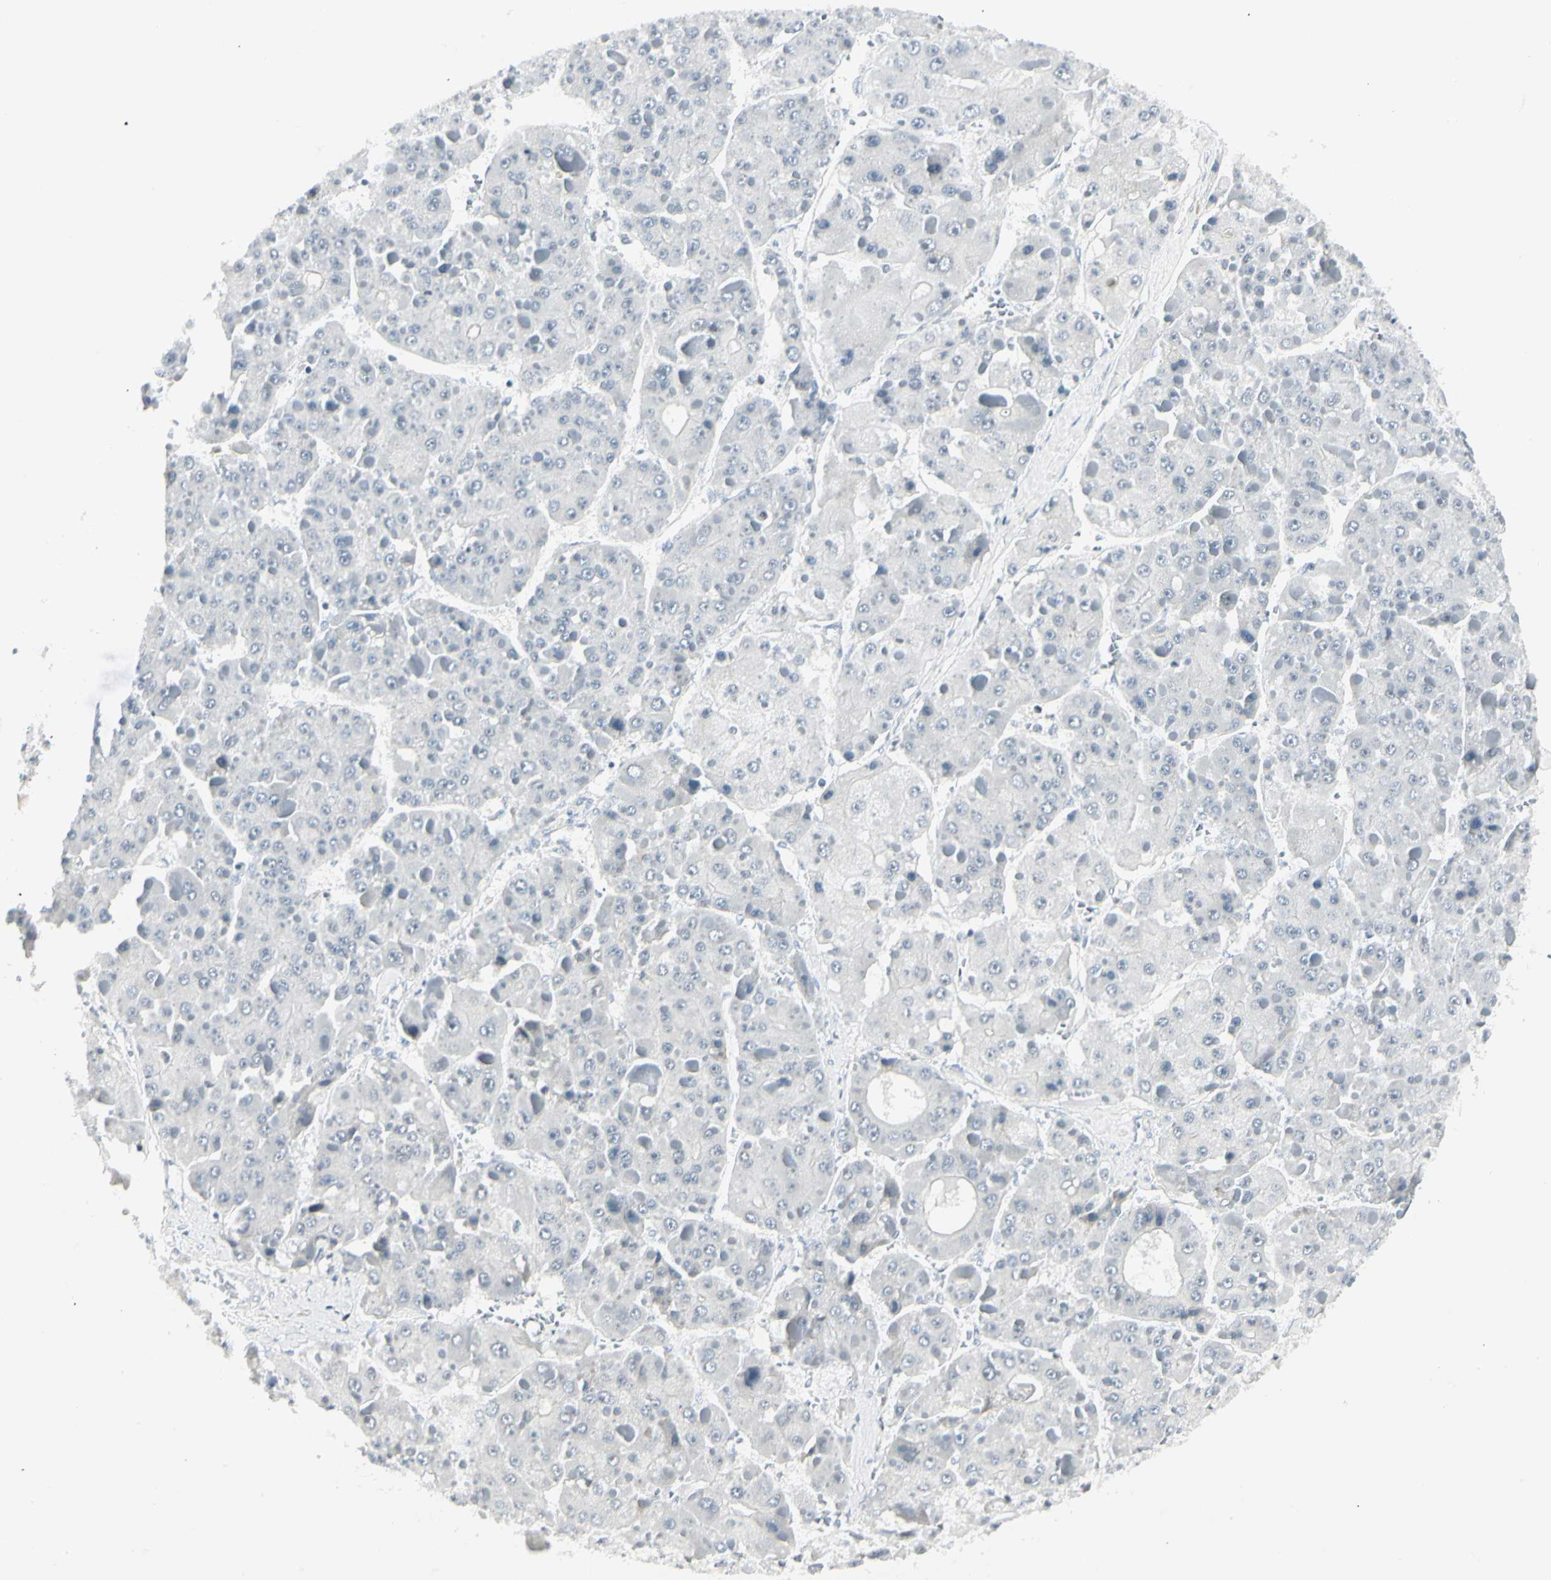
{"staining": {"intensity": "negative", "quantity": "none", "location": "none"}, "tissue": "liver cancer", "cell_type": "Tumor cells", "image_type": "cancer", "snomed": [{"axis": "morphology", "description": "Carcinoma, Hepatocellular, NOS"}, {"axis": "topography", "description": "Liver"}], "caption": "Immunohistochemistry (IHC) histopathology image of neoplastic tissue: human hepatocellular carcinoma (liver) stained with DAB displays no significant protein expression in tumor cells. (DAB (3,3'-diaminobenzidine) immunohistochemistry with hematoxylin counter stain).", "gene": "ZBTB7B", "patient": {"sex": "female", "age": 73}}